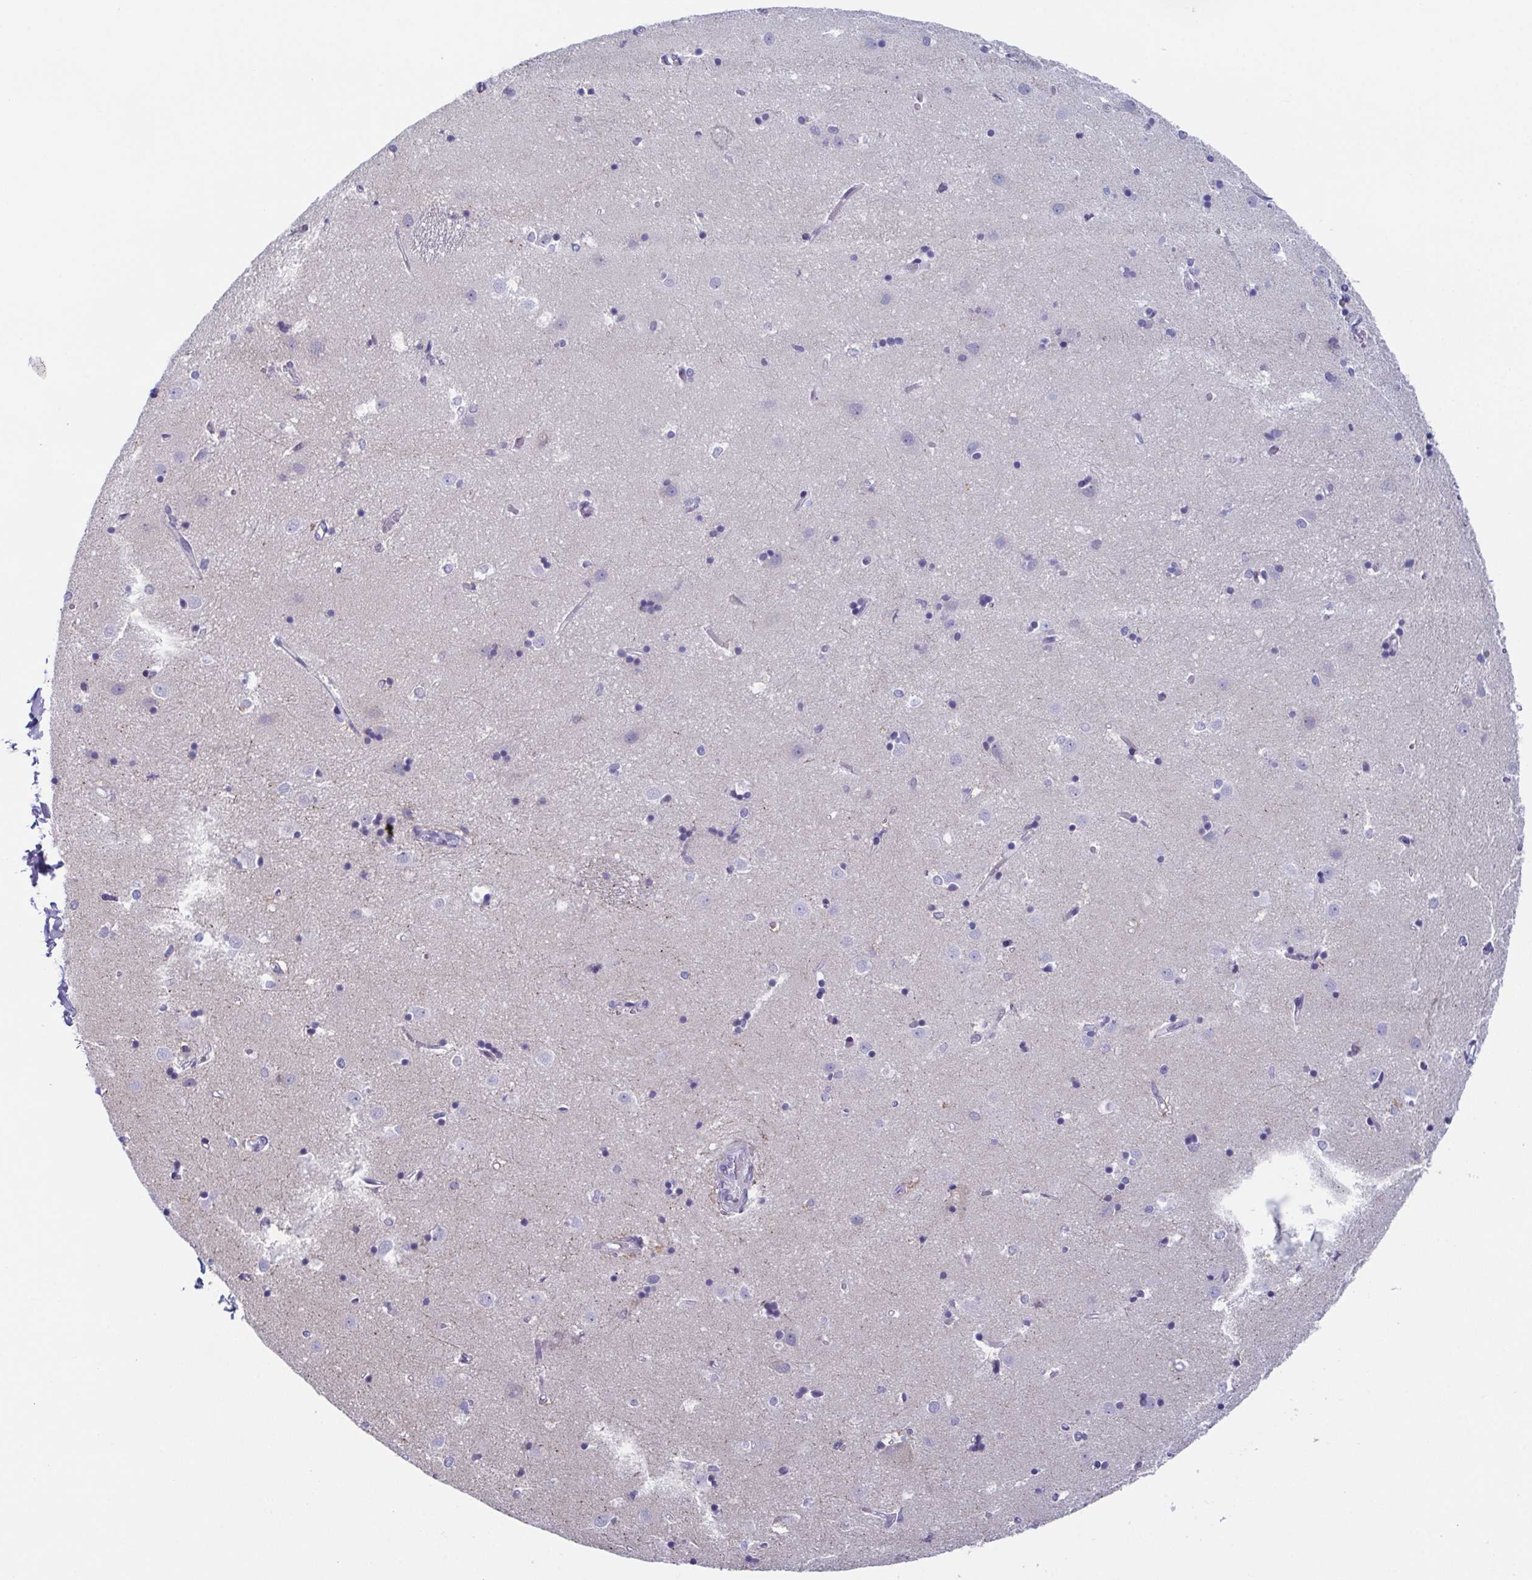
{"staining": {"intensity": "negative", "quantity": "none", "location": "none"}, "tissue": "caudate", "cell_type": "Glial cells", "image_type": "normal", "snomed": [{"axis": "morphology", "description": "Normal tissue, NOS"}, {"axis": "topography", "description": "Lateral ventricle wall"}], "caption": "This is a histopathology image of IHC staining of normal caudate, which shows no positivity in glial cells.", "gene": "ZFP64", "patient": {"sex": "male", "age": 54}}